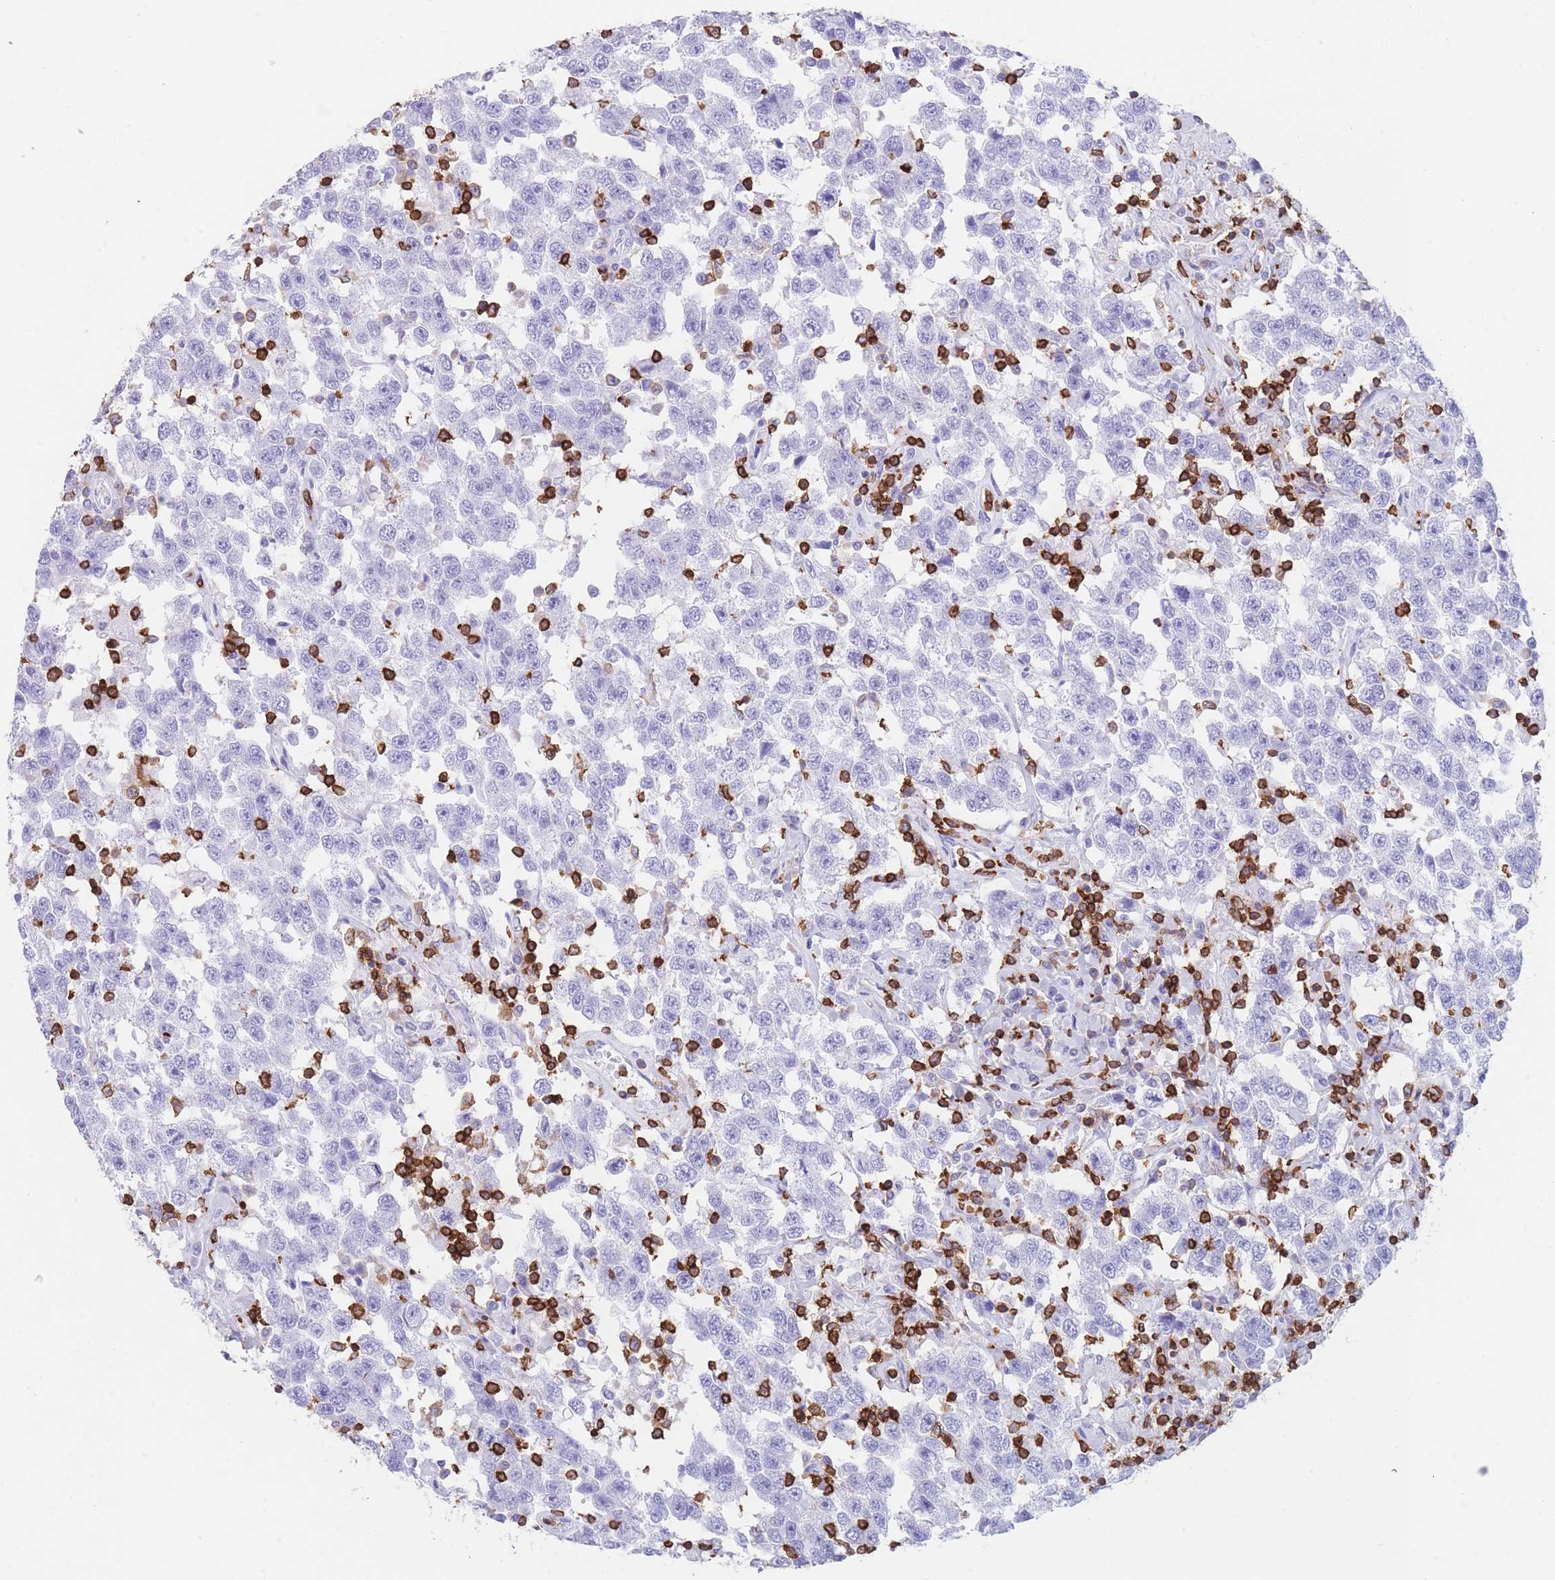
{"staining": {"intensity": "negative", "quantity": "none", "location": "none"}, "tissue": "testis cancer", "cell_type": "Tumor cells", "image_type": "cancer", "snomed": [{"axis": "morphology", "description": "Seminoma, NOS"}, {"axis": "topography", "description": "Testis"}], "caption": "DAB immunohistochemical staining of testis cancer (seminoma) reveals no significant positivity in tumor cells.", "gene": "CORO1A", "patient": {"sex": "male", "age": 41}}